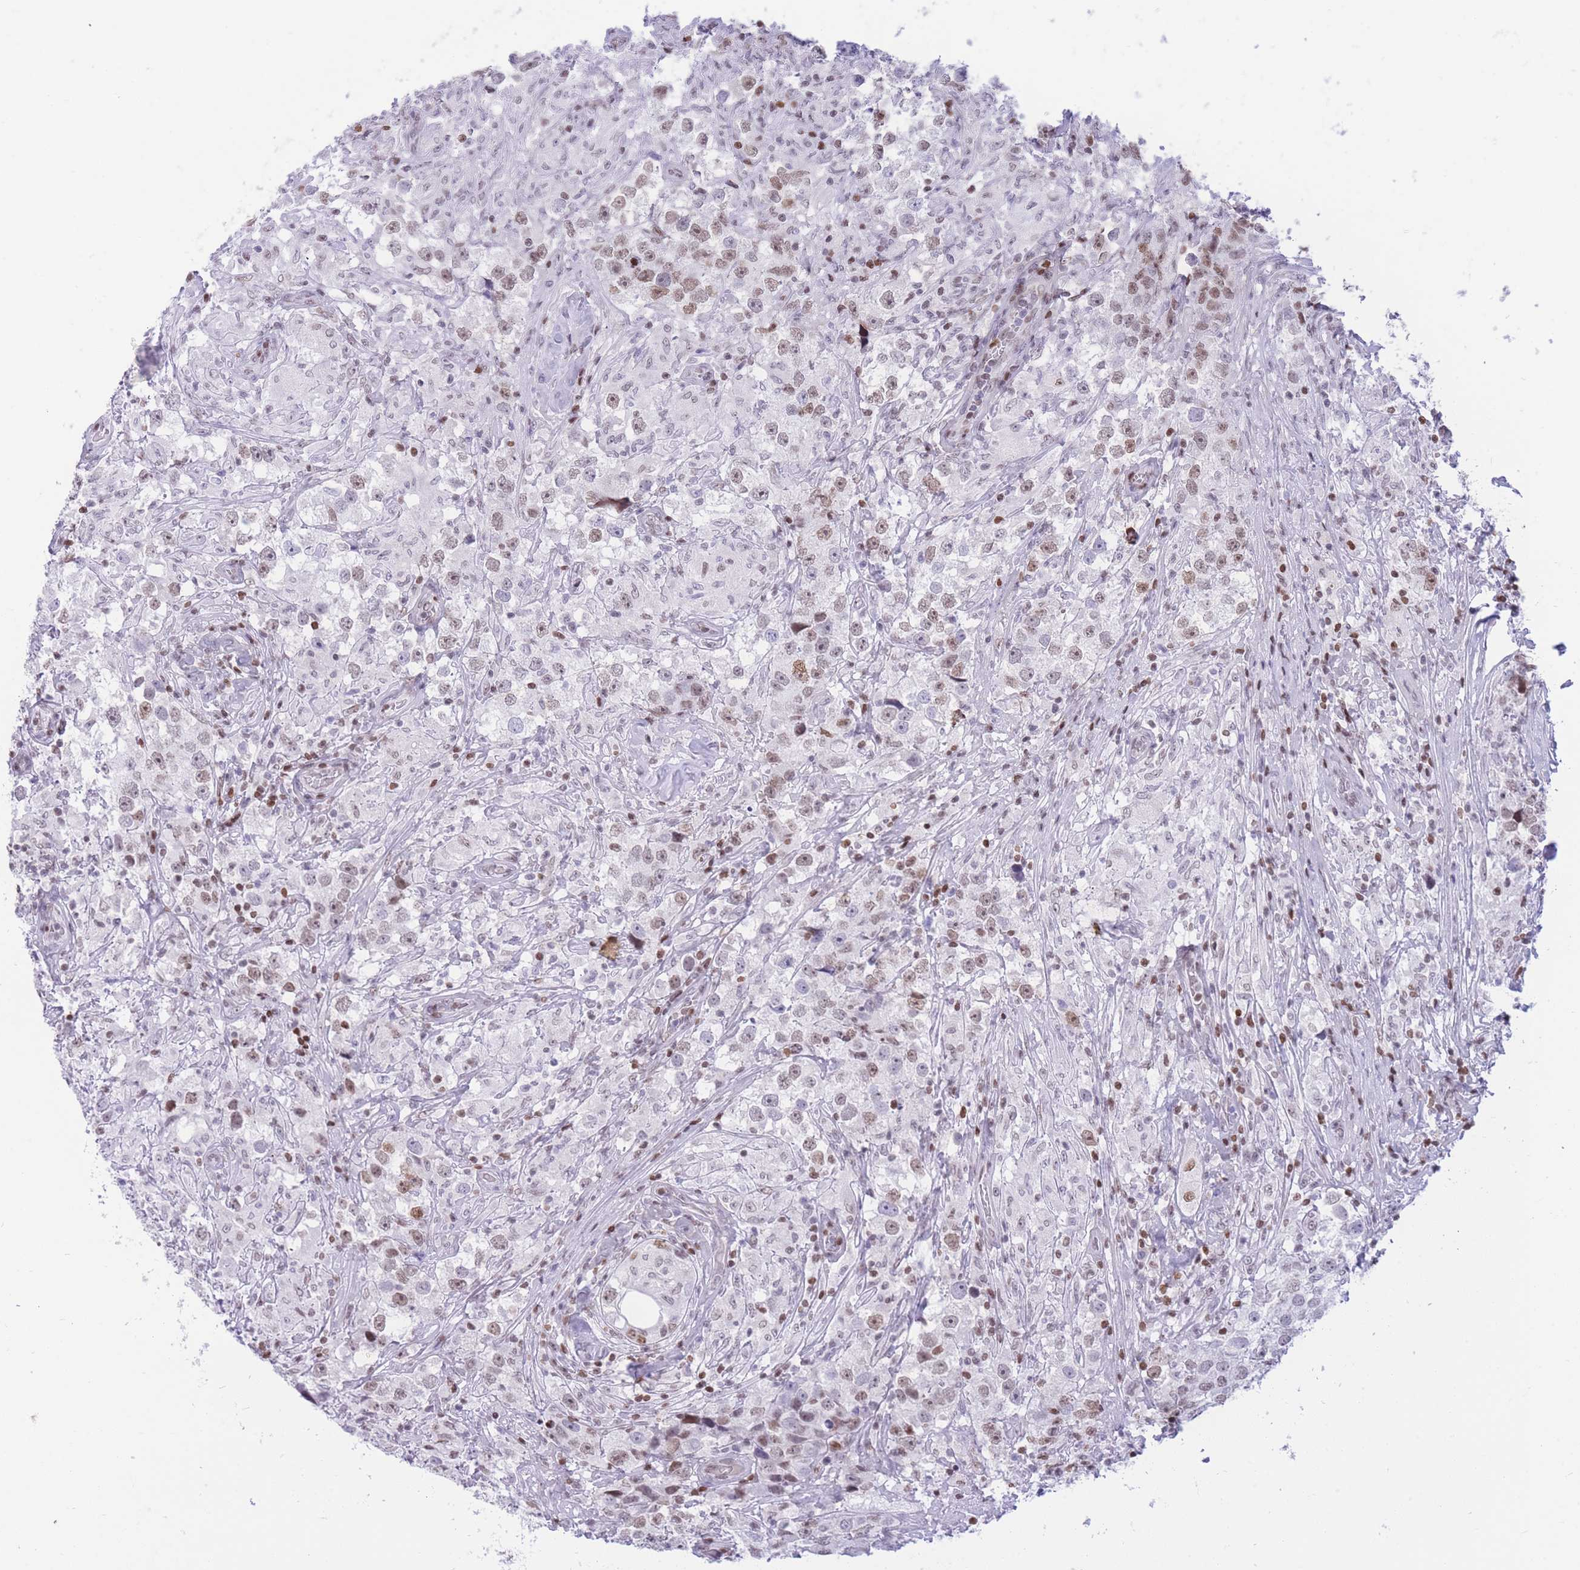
{"staining": {"intensity": "weak", "quantity": ">75%", "location": "nuclear"}, "tissue": "testis cancer", "cell_type": "Tumor cells", "image_type": "cancer", "snomed": [{"axis": "morphology", "description": "Seminoma, NOS"}, {"axis": "topography", "description": "Testis"}], "caption": "Immunohistochemical staining of testis cancer (seminoma) demonstrates low levels of weak nuclear protein expression in about >75% of tumor cells.", "gene": "HMGN1", "patient": {"sex": "male", "age": 46}}